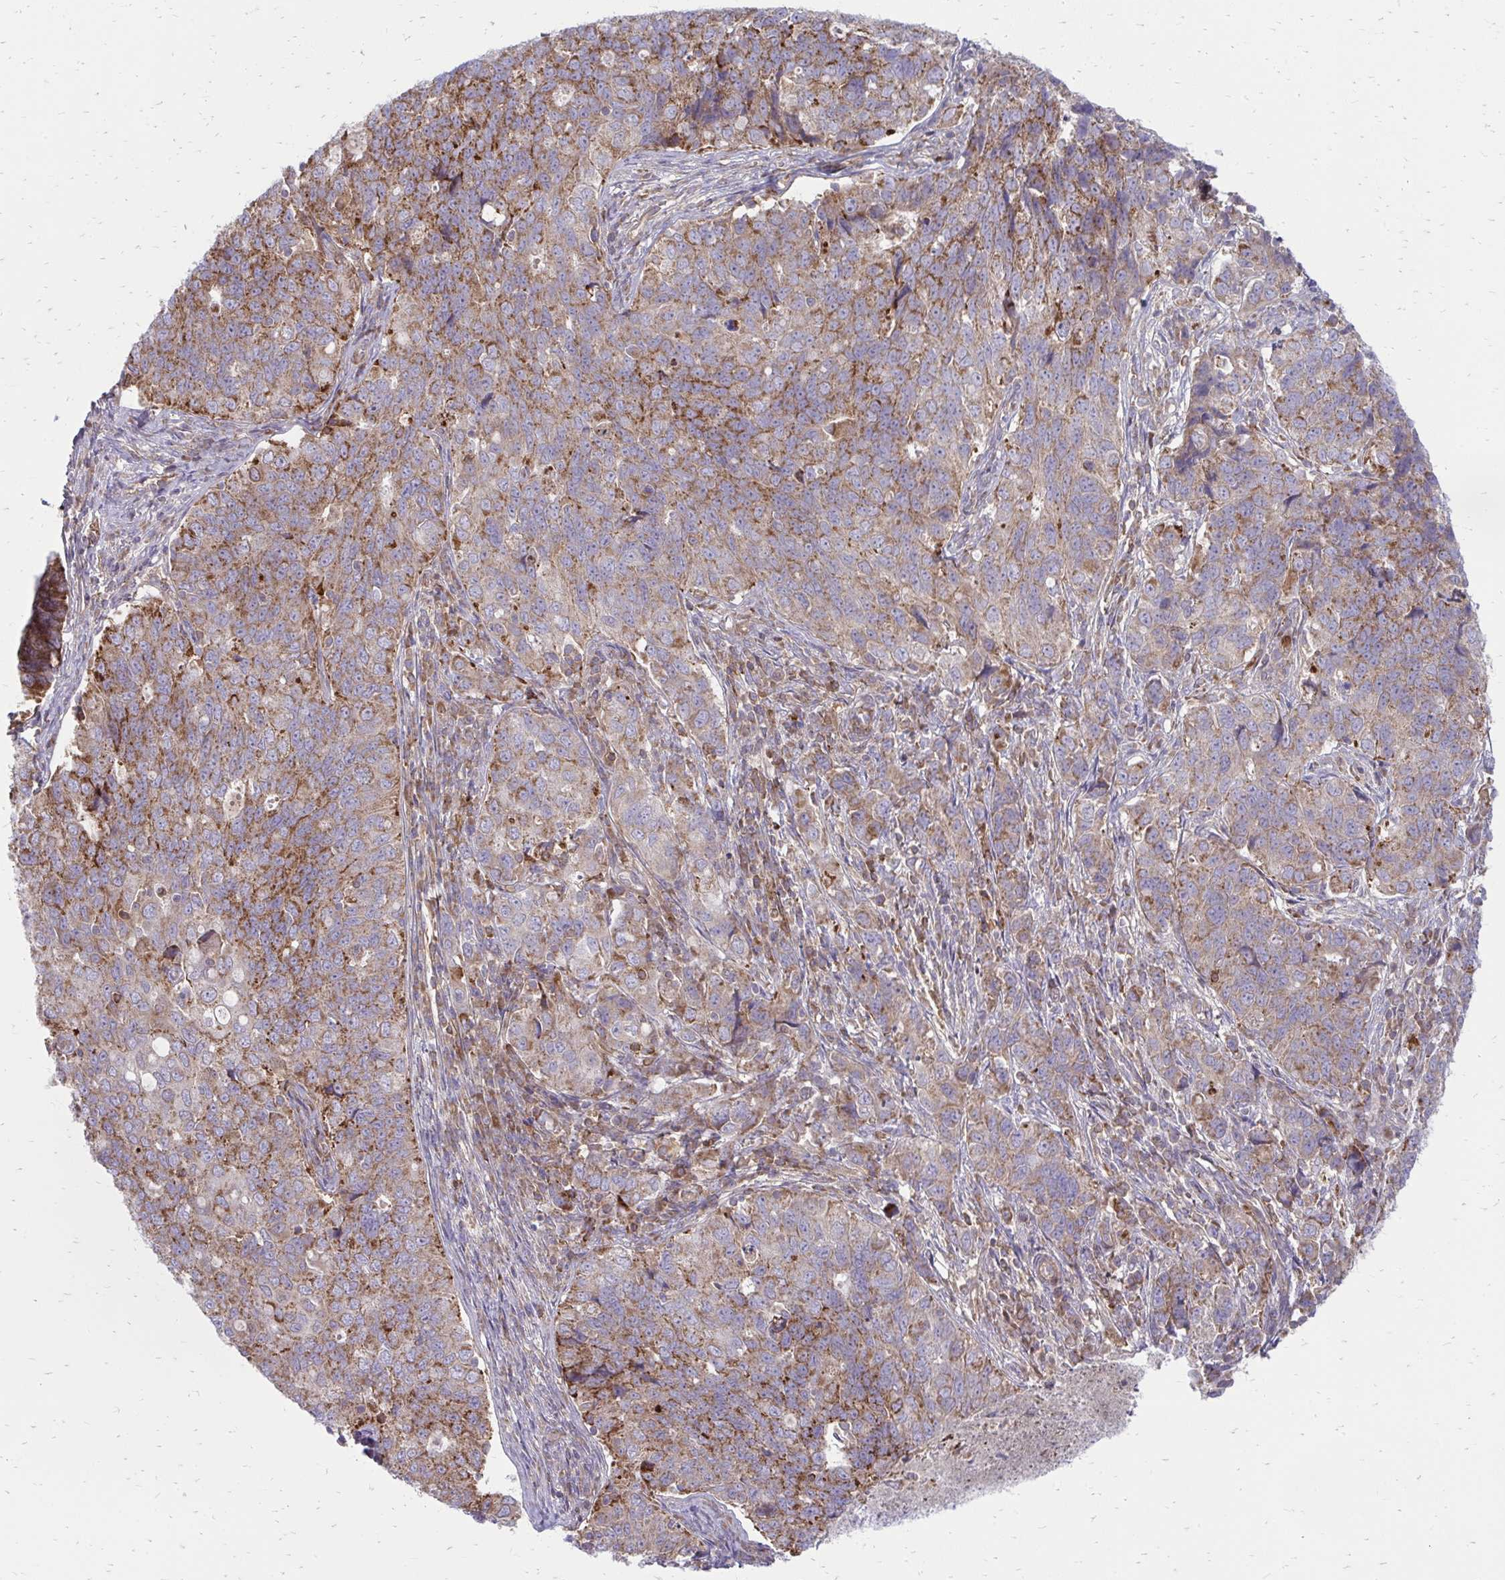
{"staining": {"intensity": "moderate", "quantity": "25%-75%", "location": "cytoplasmic/membranous"}, "tissue": "endometrial cancer", "cell_type": "Tumor cells", "image_type": "cancer", "snomed": [{"axis": "morphology", "description": "Adenocarcinoma, NOS"}, {"axis": "topography", "description": "Endometrium"}], "caption": "Immunohistochemical staining of endometrial adenocarcinoma reveals medium levels of moderate cytoplasmic/membranous protein staining in about 25%-75% of tumor cells. The staining is performed using DAB (3,3'-diaminobenzidine) brown chromogen to label protein expression. The nuclei are counter-stained blue using hematoxylin.", "gene": "ASAP1", "patient": {"sex": "female", "age": 43}}